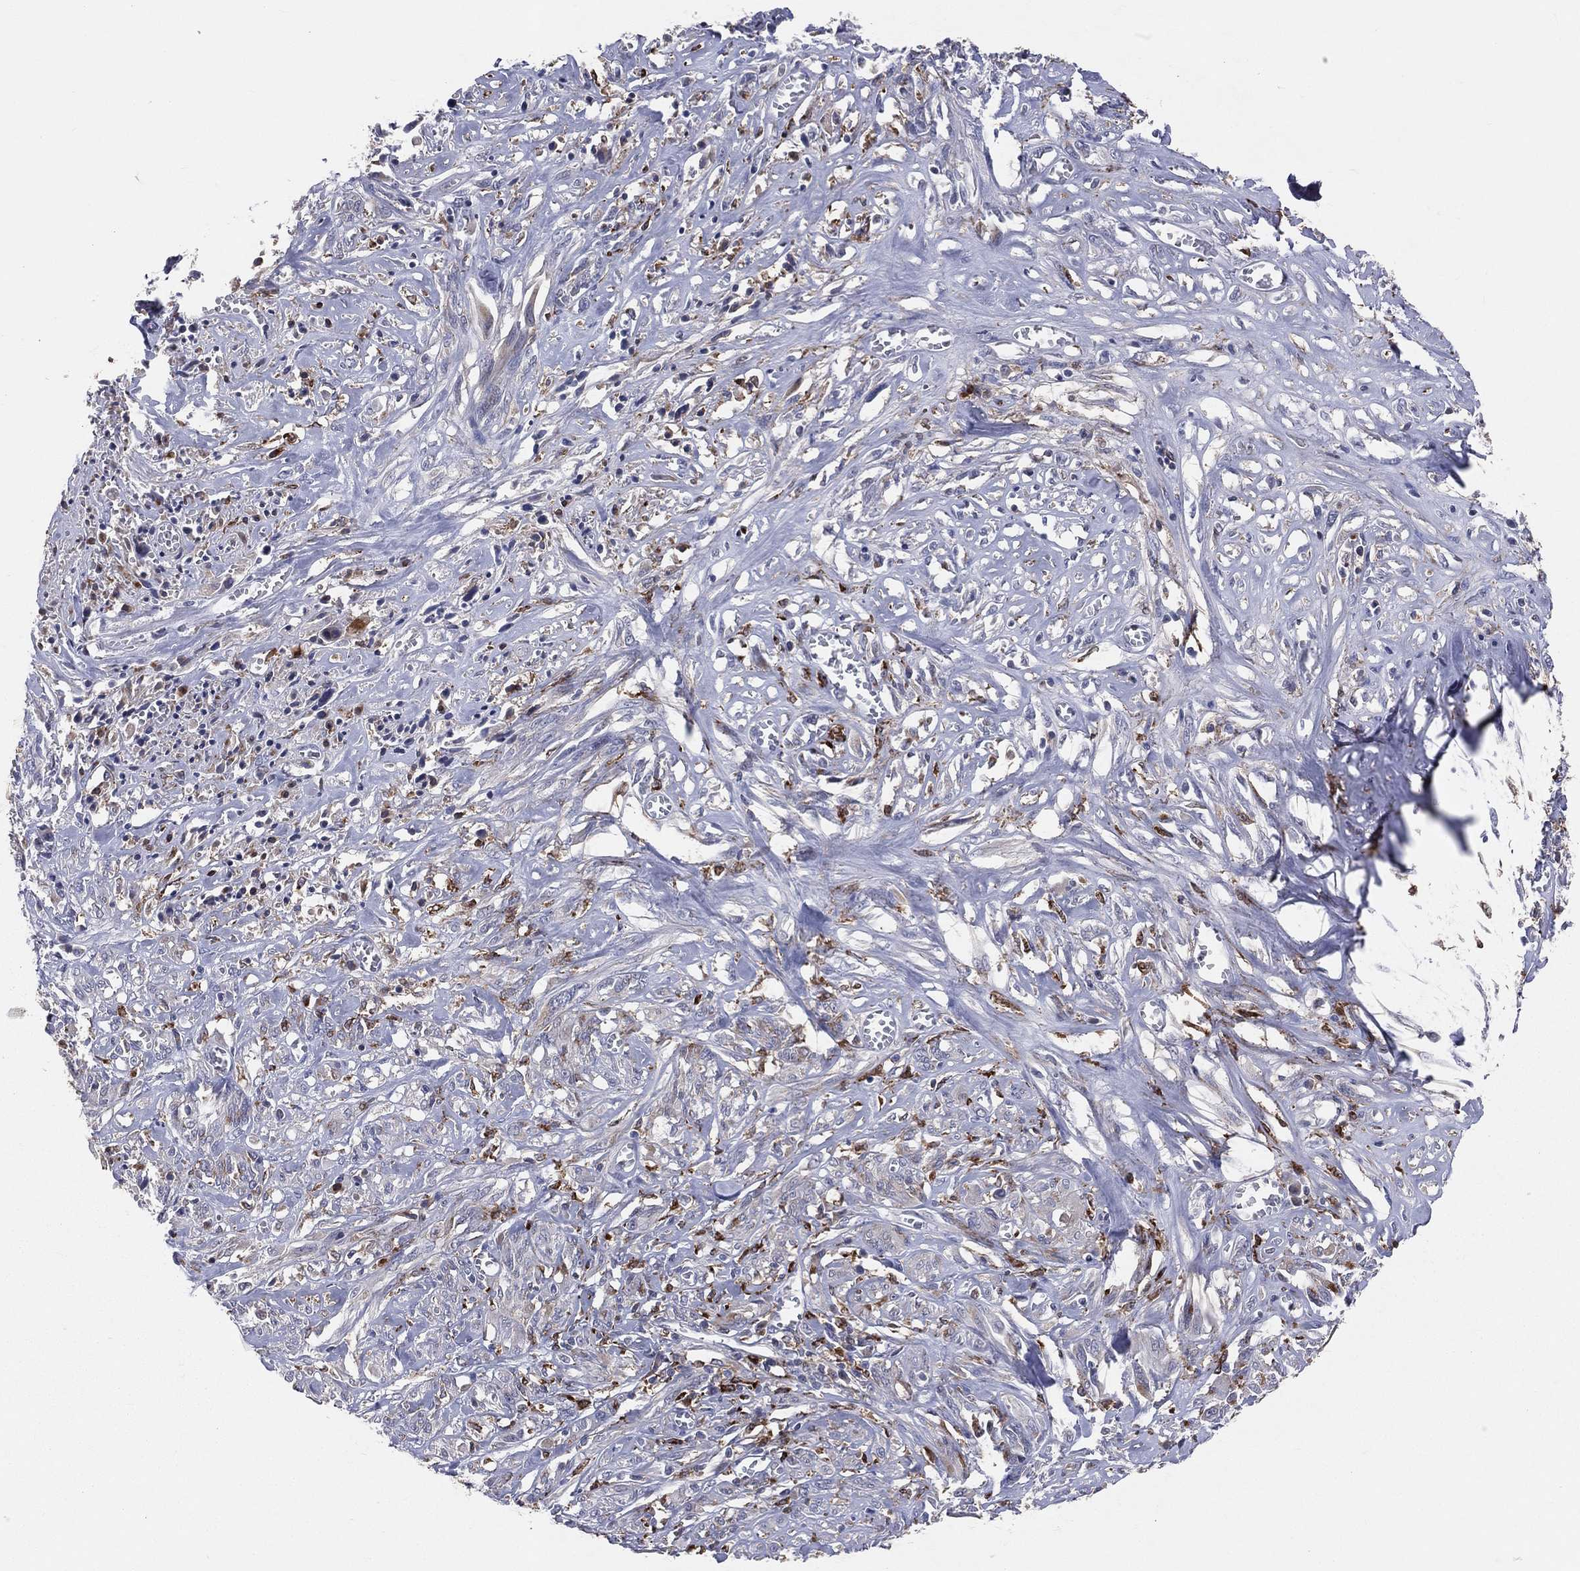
{"staining": {"intensity": "negative", "quantity": "none", "location": "none"}, "tissue": "melanoma", "cell_type": "Tumor cells", "image_type": "cancer", "snomed": [{"axis": "morphology", "description": "Malignant melanoma, NOS"}, {"axis": "topography", "description": "Skin"}], "caption": "Immunohistochemical staining of malignant melanoma reveals no significant expression in tumor cells.", "gene": "CD74", "patient": {"sex": "female", "age": 91}}